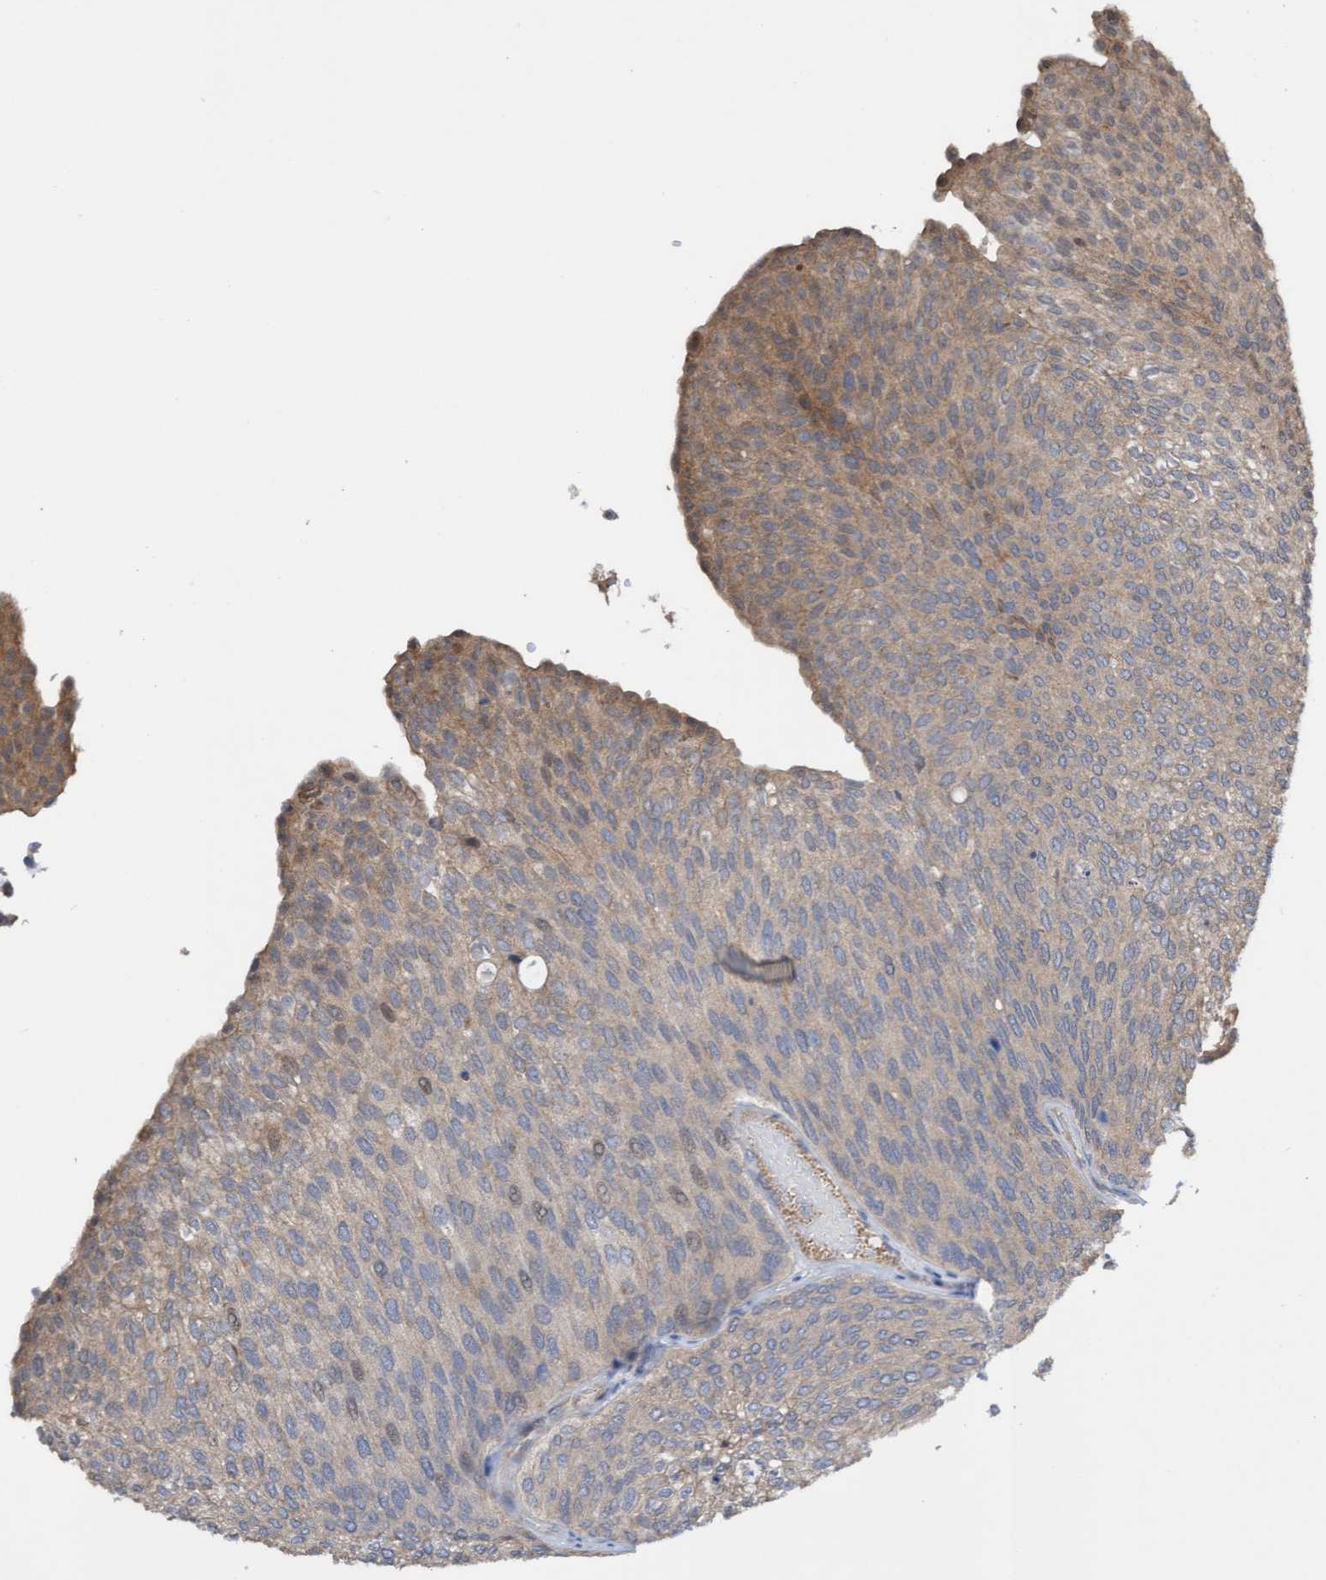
{"staining": {"intensity": "weak", "quantity": "25%-75%", "location": "cytoplasmic/membranous"}, "tissue": "urothelial cancer", "cell_type": "Tumor cells", "image_type": "cancer", "snomed": [{"axis": "morphology", "description": "Urothelial carcinoma, Low grade"}, {"axis": "topography", "description": "Urinary bladder"}], "caption": "Protein analysis of urothelial cancer tissue demonstrates weak cytoplasmic/membranous positivity in about 25%-75% of tumor cells. The staining was performed using DAB to visualize the protein expression in brown, while the nuclei were stained in blue with hematoxylin (Magnification: 20x).", "gene": "ITFG1", "patient": {"sex": "female", "age": 79}}